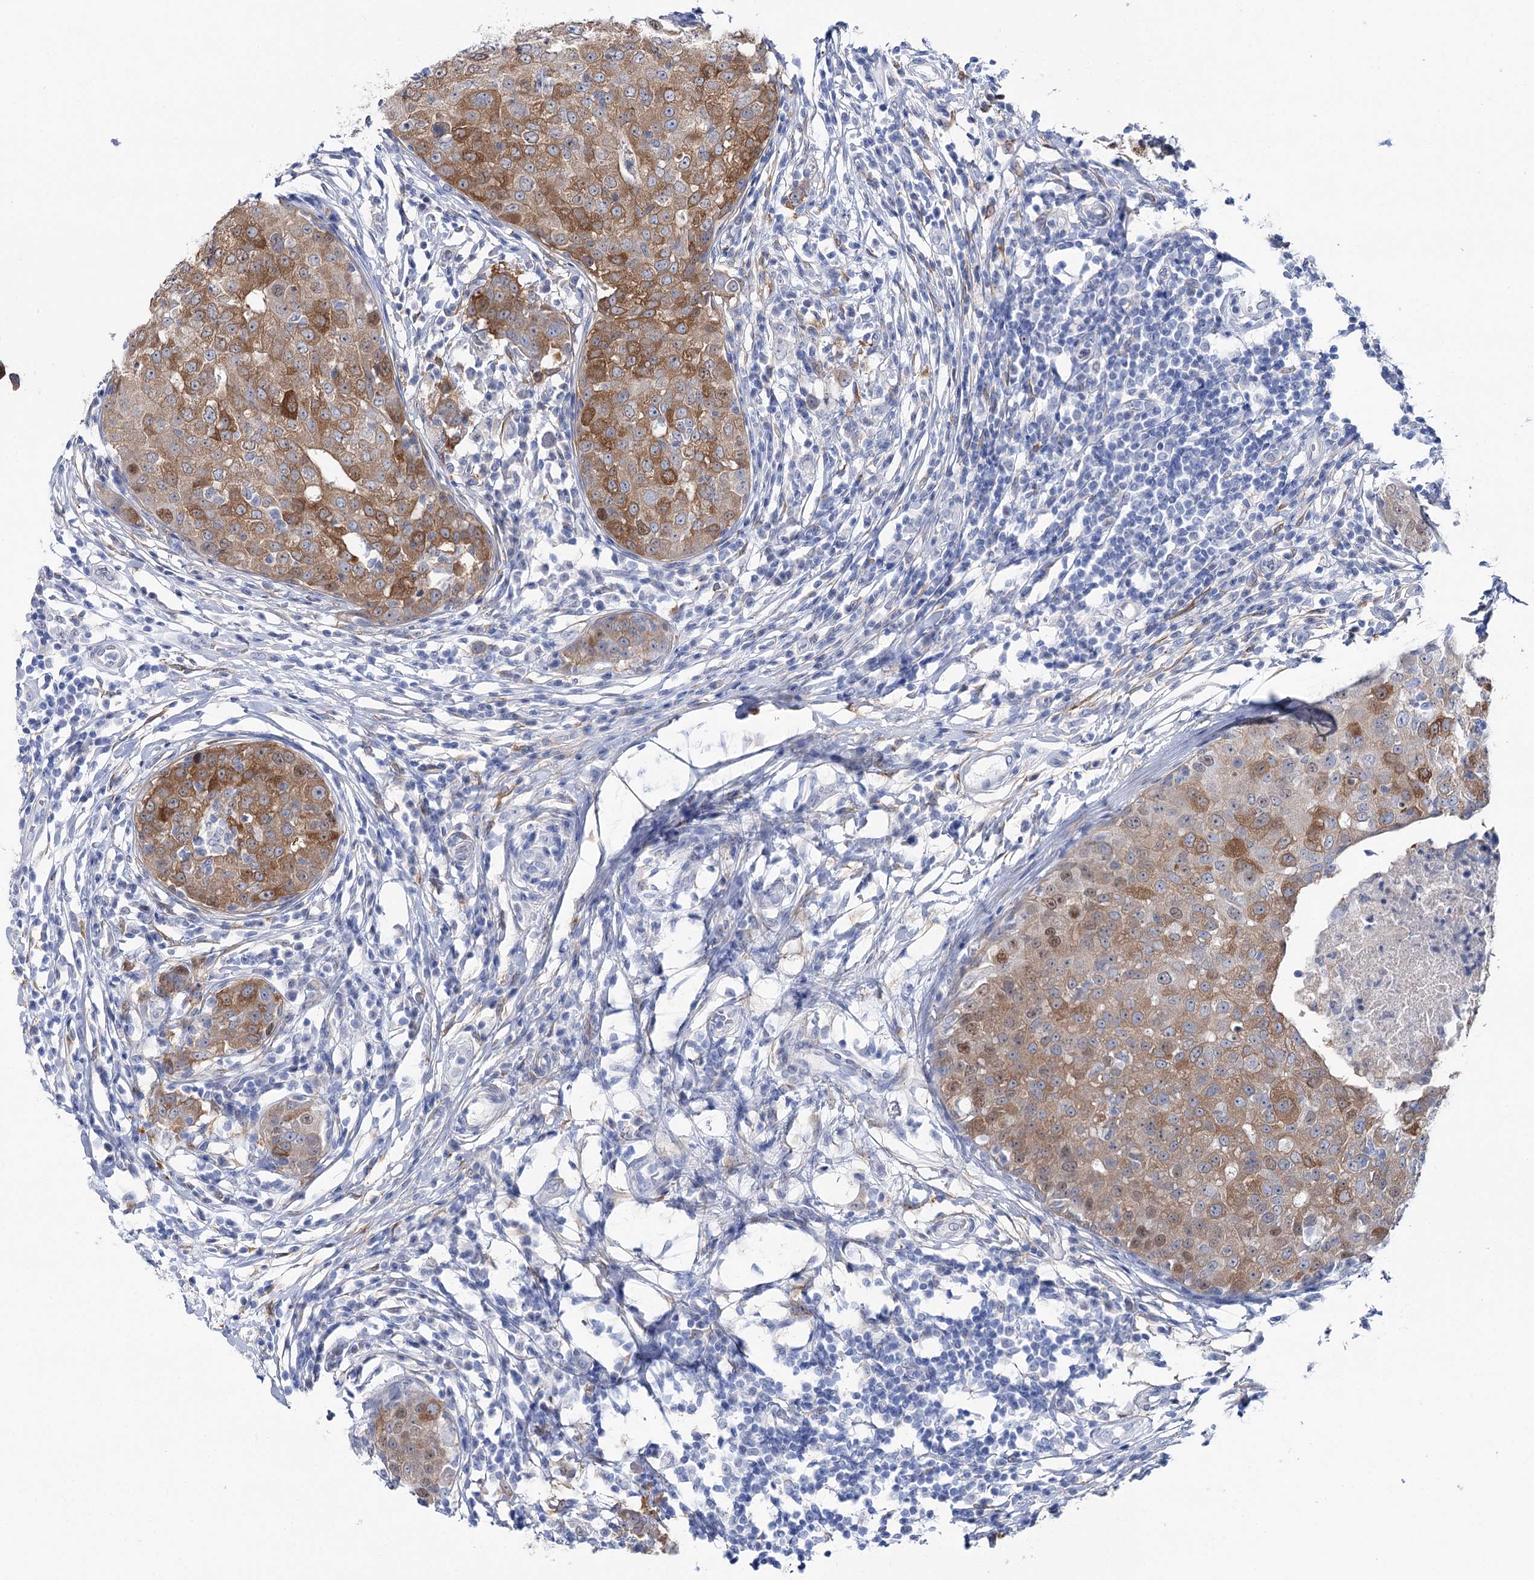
{"staining": {"intensity": "moderate", "quantity": ">75%", "location": "cytoplasmic/membranous,nuclear"}, "tissue": "breast cancer", "cell_type": "Tumor cells", "image_type": "cancer", "snomed": [{"axis": "morphology", "description": "Duct carcinoma"}, {"axis": "topography", "description": "Breast"}], "caption": "Breast cancer tissue demonstrates moderate cytoplasmic/membranous and nuclear staining in approximately >75% of tumor cells, visualized by immunohistochemistry.", "gene": "UGDH", "patient": {"sex": "female", "age": 27}}